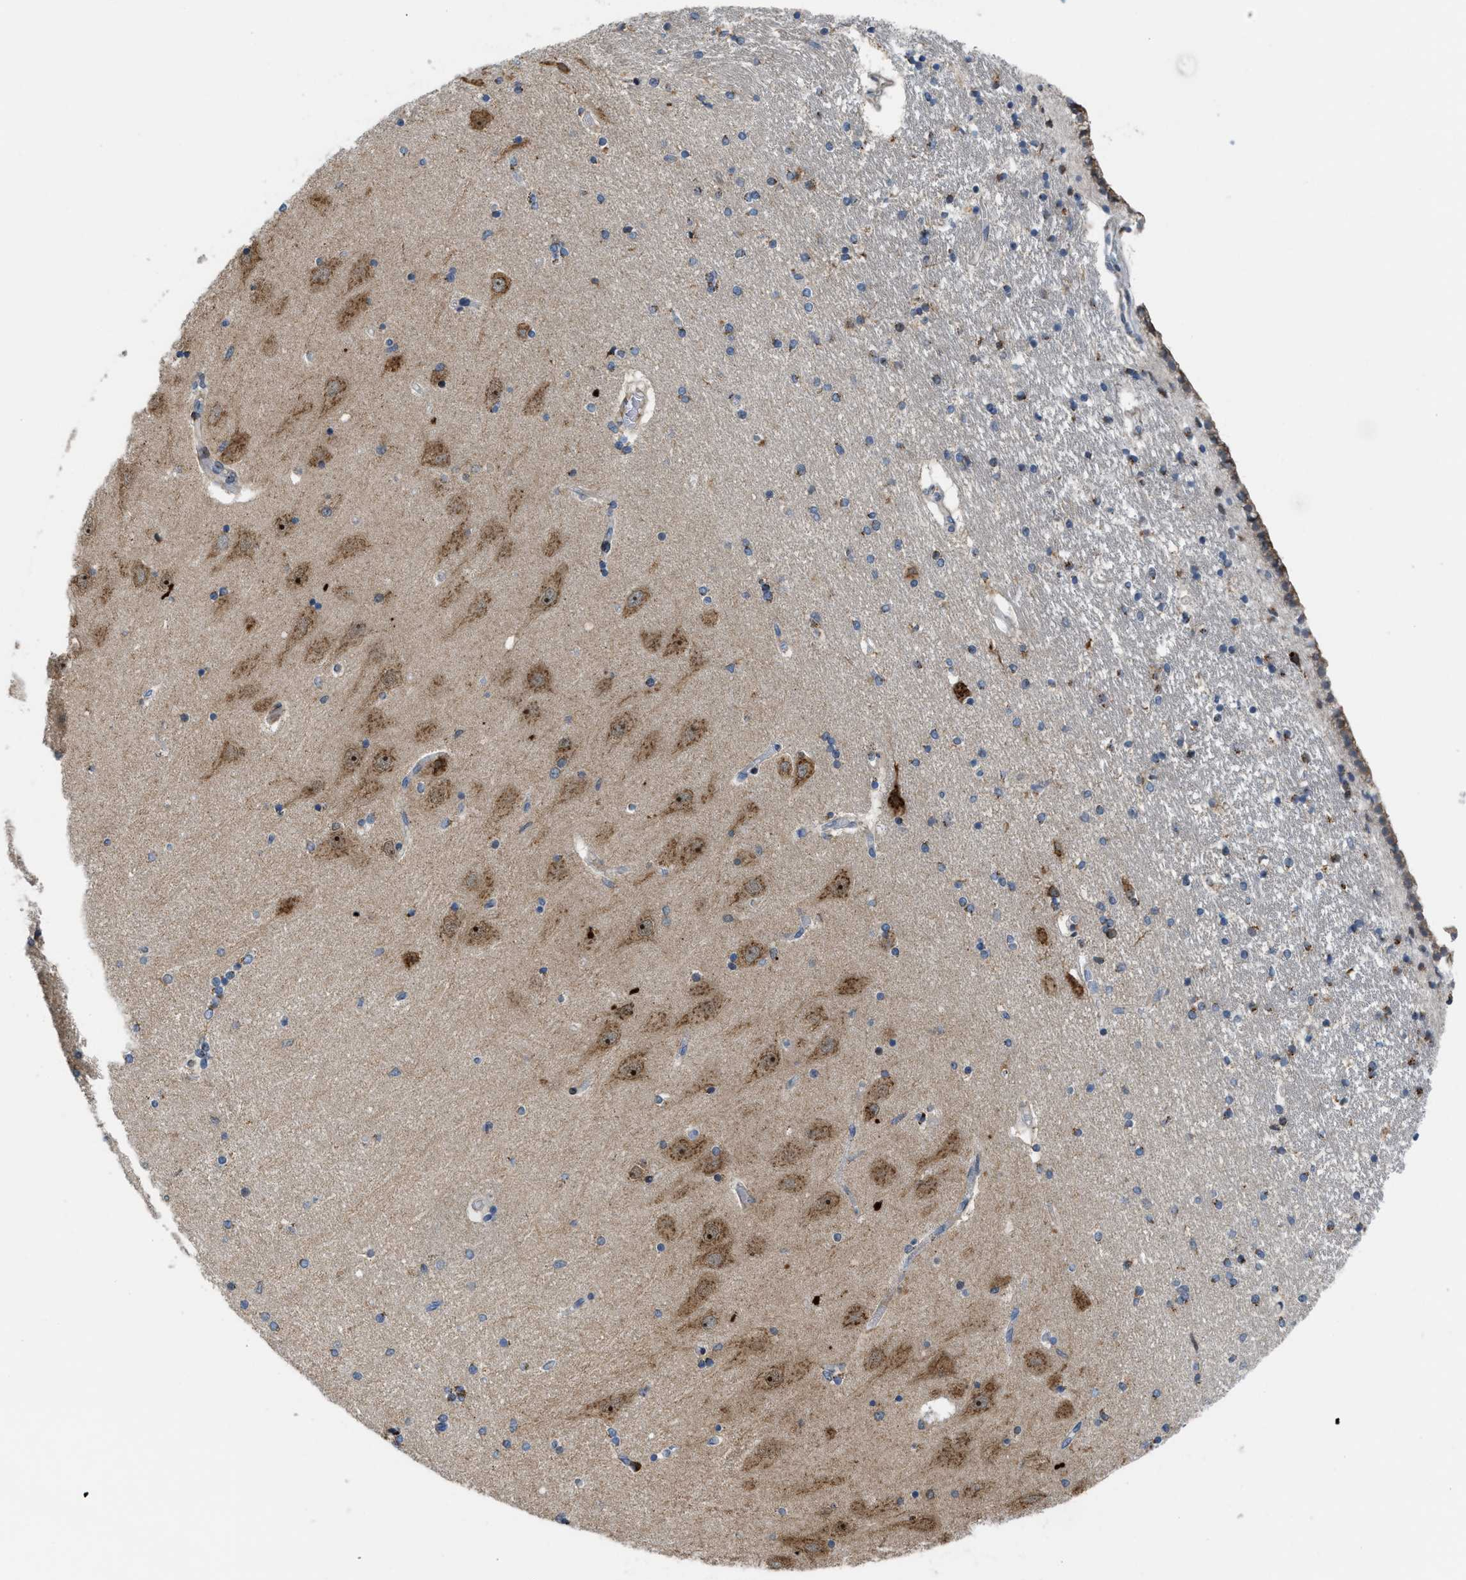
{"staining": {"intensity": "moderate", "quantity": "<25%", "location": "cytoplasmic/membranous"}, "tissue": "hippocampus", "cell_type": "Glial cells", "image_type": "normal", "snomed": [{"axis": "morphology", "description": "Normal tissue, NOS"}, {"axis": "topography", "description": "Hippocampus"}], "caption": "Protein staining of benign hippocampus displays moderate cytoplasmic/membranous positivity in about <25% of glial cells.", "gene": "DIPK1A", "patient": {"sex": "female", "age": 54}}